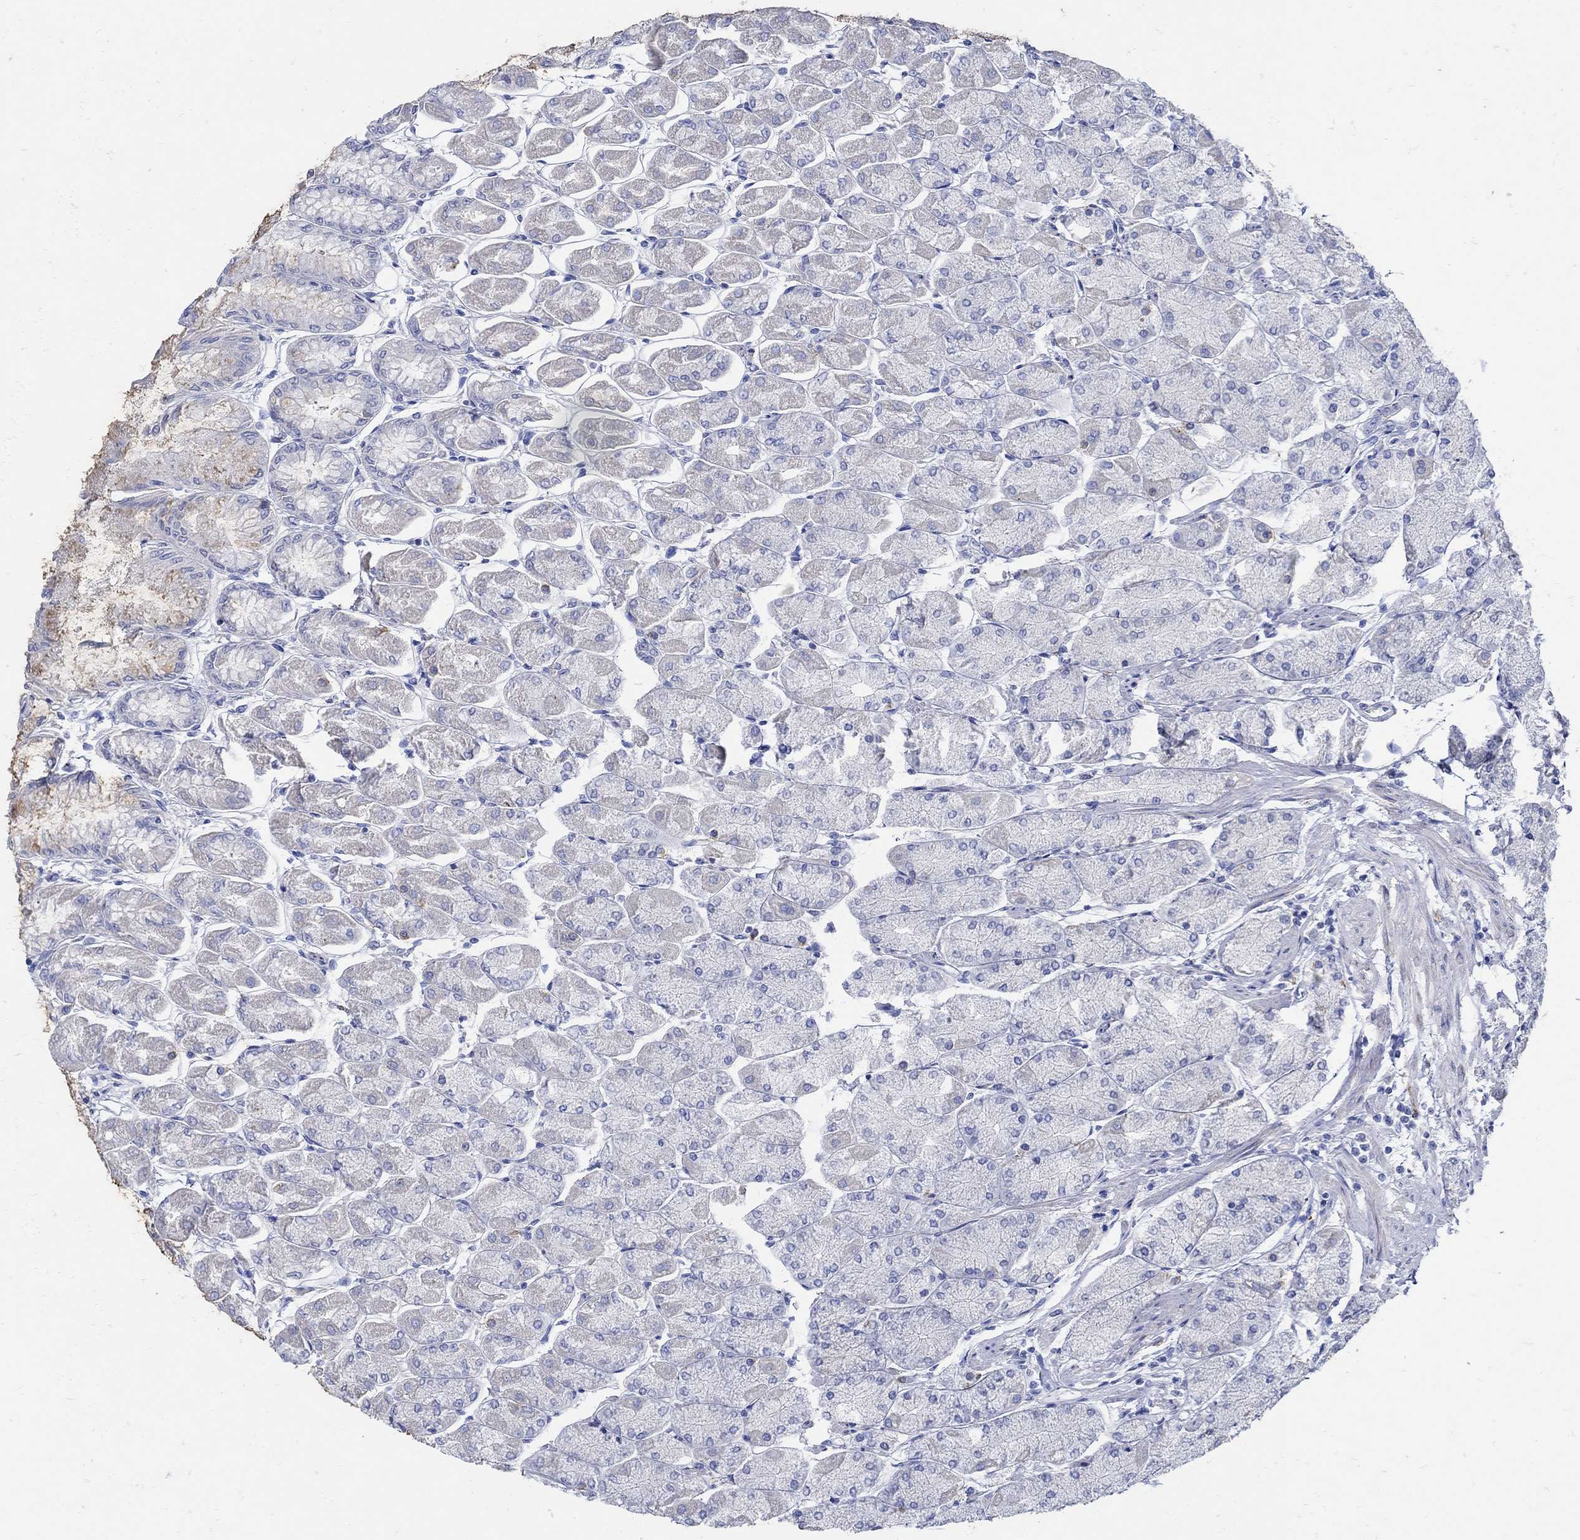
{"staining": {"intensity": "weak", "quantity": "<25%", "location": "cytoplasmic/membranous"}, "tissue": "stomach", "cell_type": "Glandular cells", "image_type": "normal", "snomed": [{"axis": "morphology", "description": "Normal tissue, NOS"}, {"axis": "topography", "description": "Stomach, upper"}], "caption": "A histopathology image of stomach stained for a protein shows no brown staining in glandular cells. (IHC, brightfield microscopy, high magnification).", "gene": "NOS1", "patient": {"sex": "male", "age": 60}}